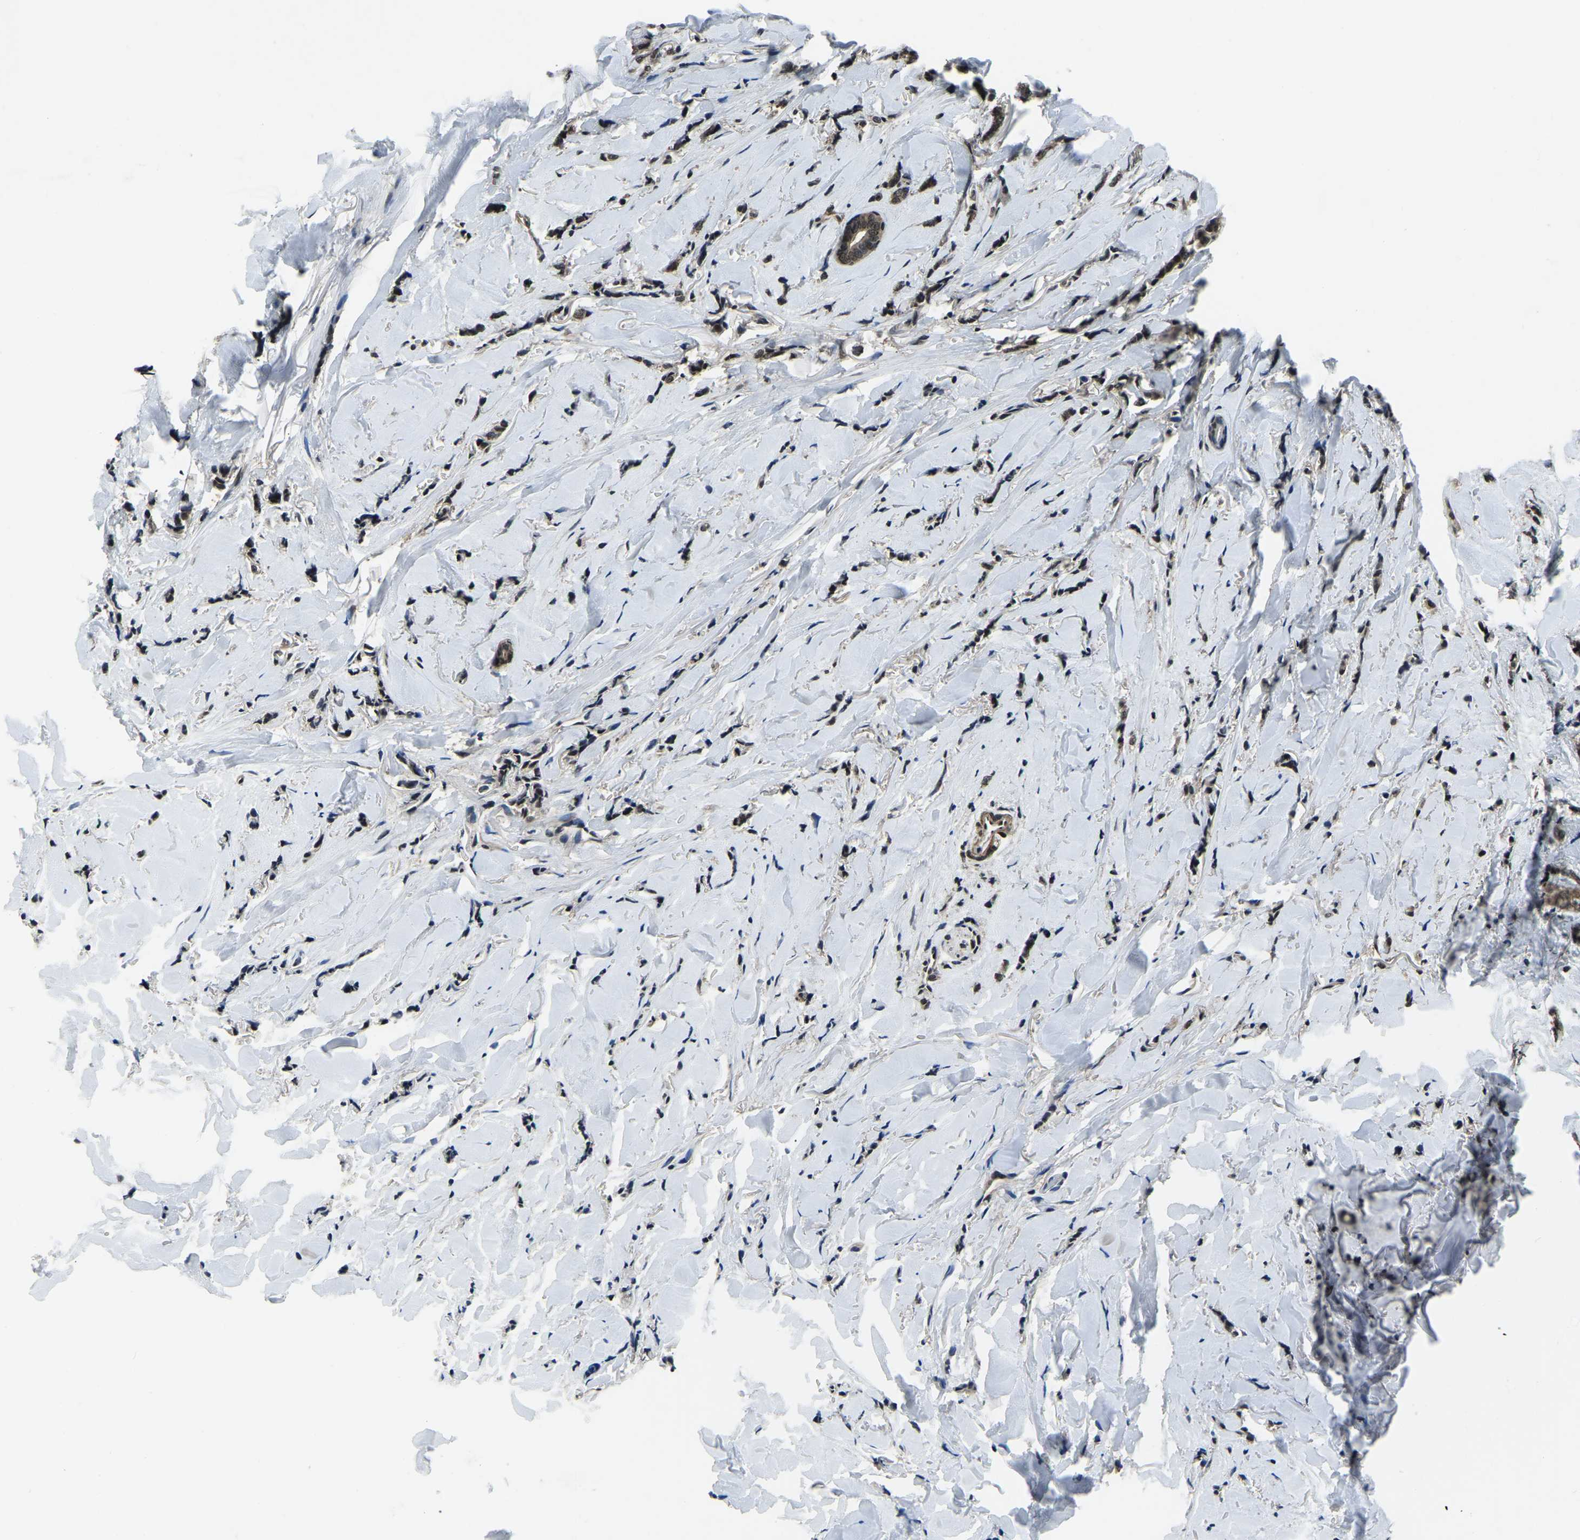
{"staining": {"intensity": "weak", "quantity": ">75%", "location": "nuclear"}, "tissue": "breast cancer", "cell_type": "Tumor cells", "image_type": "cancer", "snomed": [{"axis": "morphology", "description": "Lobular carcinoma"}, {"axis": "topography", "description": "Skin"}, {"axis": "topography", "description": "Breast"}], "caption": "This is an image of IHC staining of breast cancer (lobular carcinoma), which shows weak staining in the nuclear of tumor cells.", "gene": "ANKIB1", "patient": {"sex": "female", "age": 46}}